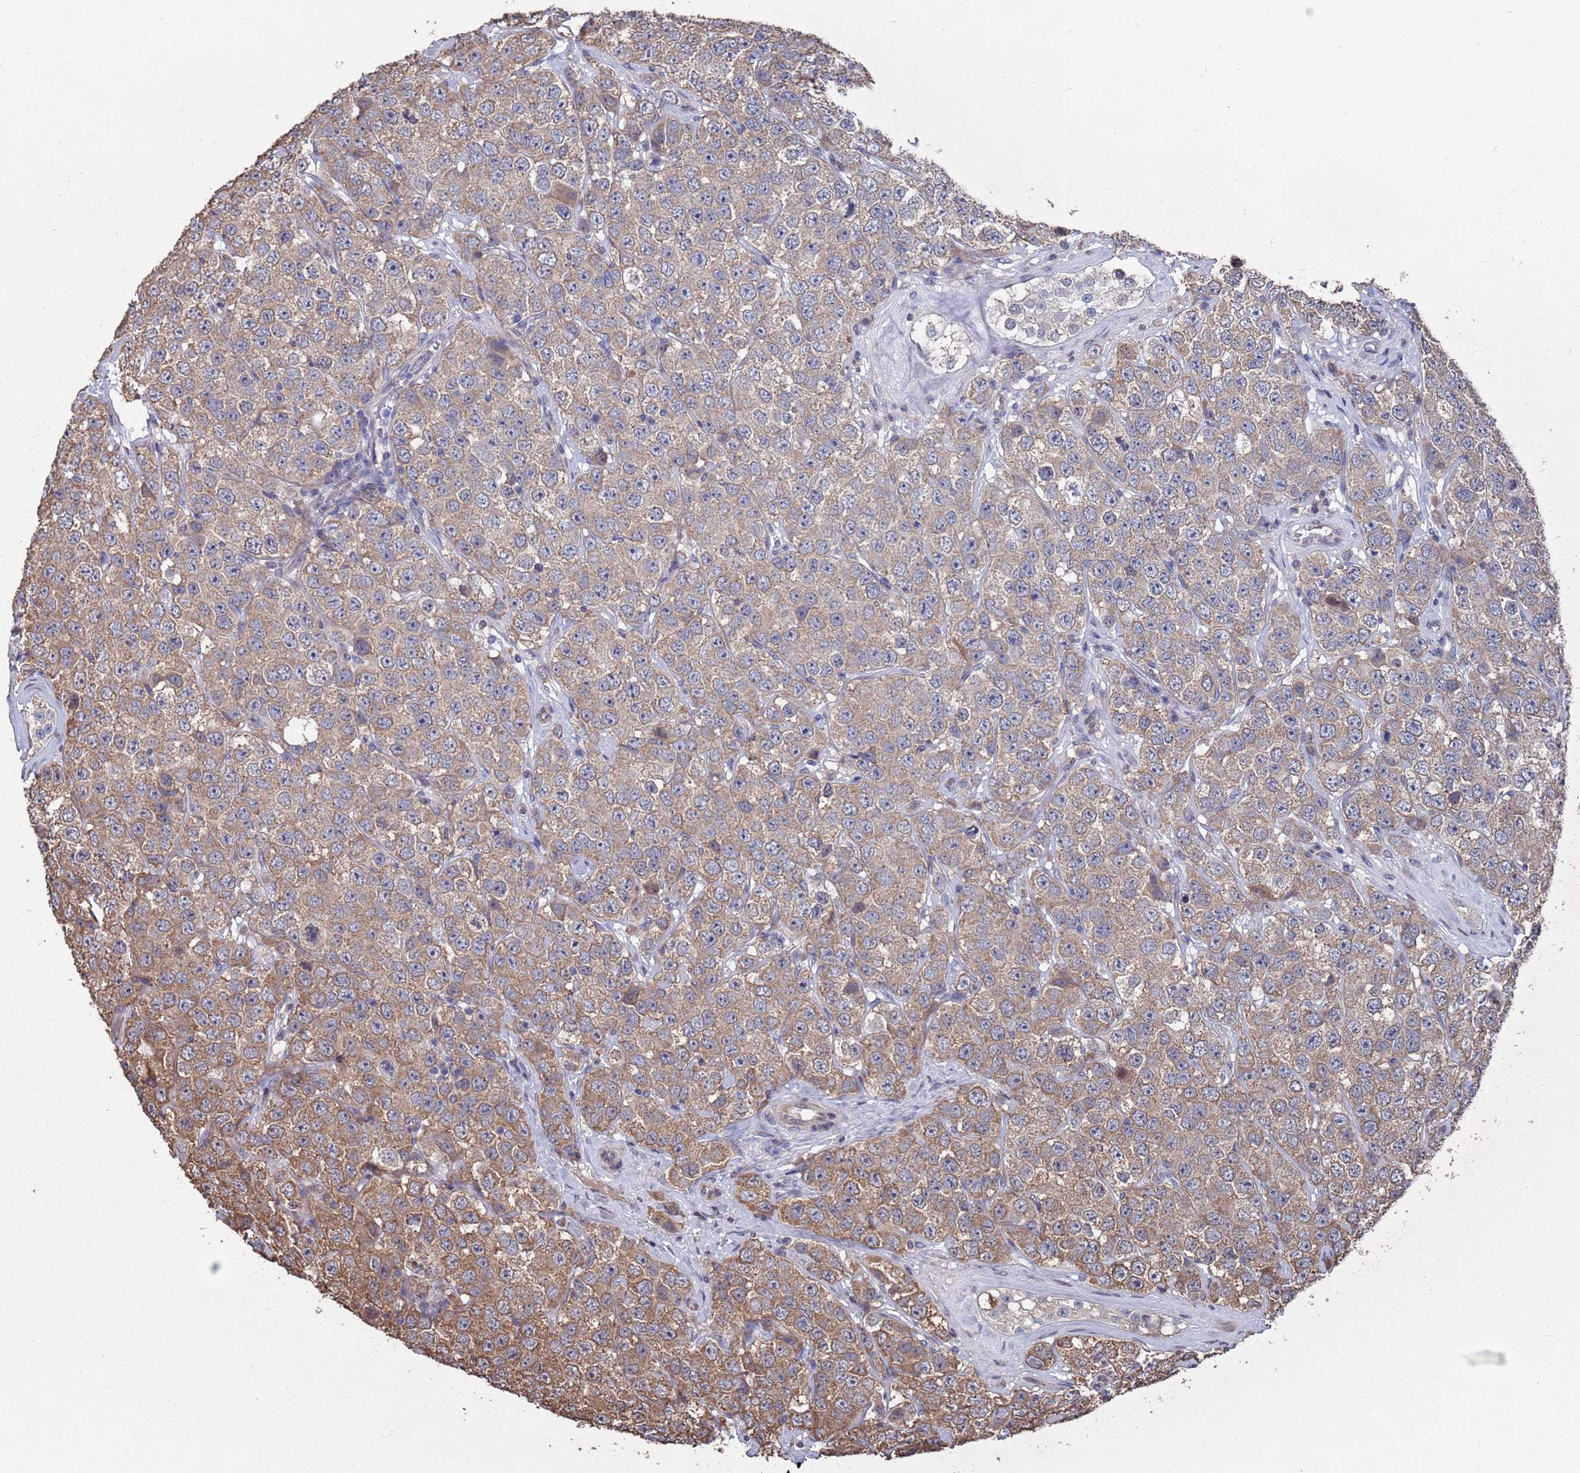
{"staining": {"intensity": "moderate", "quantity": ">75%", "location": "cytoplasmic/membranous"}, "tissue": "testis cancer", "cell_type": "Tumor cells", "image_type": "cancer", "snomed": [{"axis": "morphology", "description": "Seminoma, NOS"}, {"axis": "topography", "description": "Testis"}], "caption": "Moderate cytoplasmic/membranous expression is seen in about >75% of tumor cells in testis seminoma.", "gene": "CFAP119", "patient": {"sex": "male", "age": 28}}